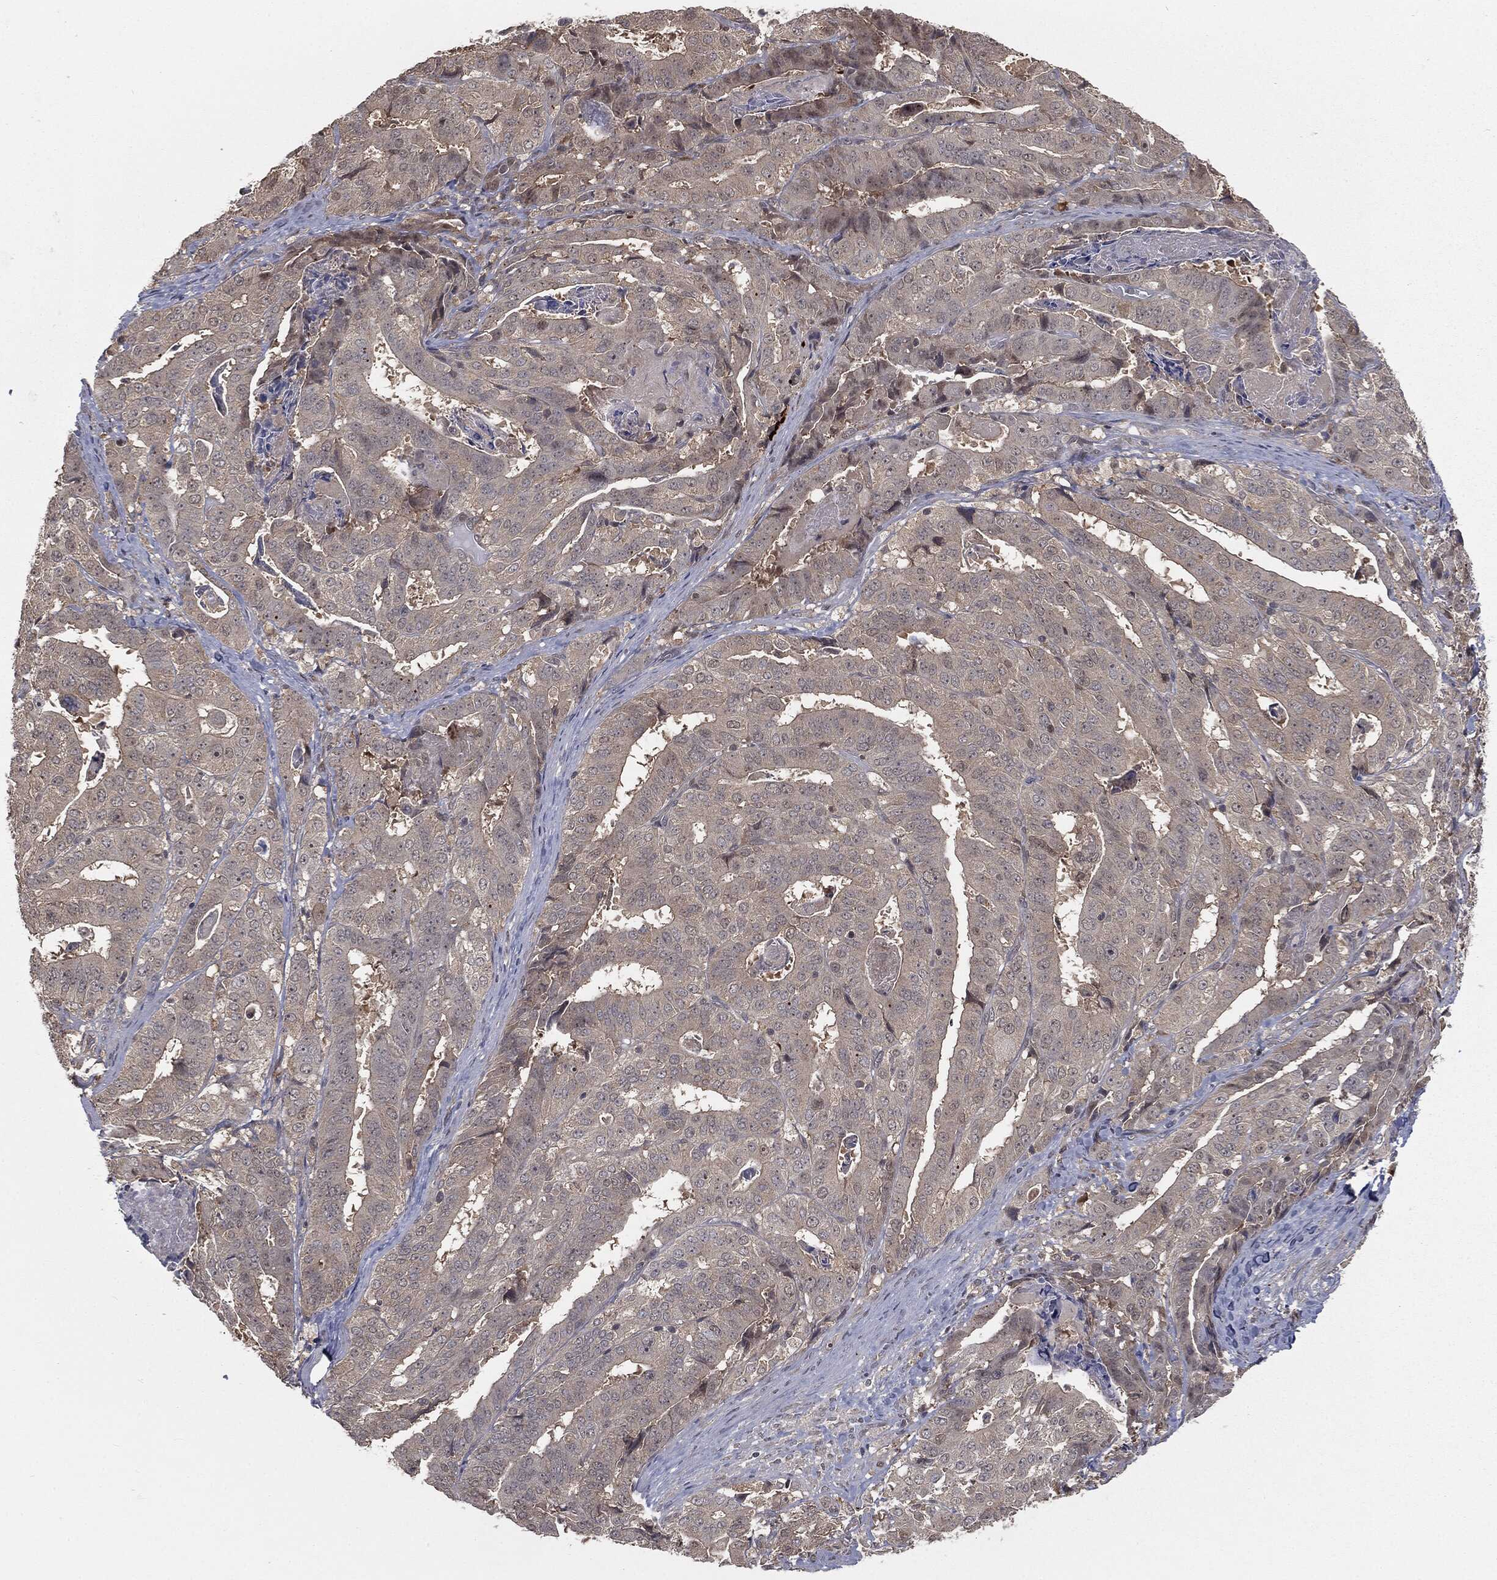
{"staining": {"intensity": "negative", "quantity": "none", "location": "none"}, "tissue": "stomach cancer", "cell_type": "Tumor cells", "image_type": "cancer", "snomed": [{"axis": "morphology", "description": "Adenocarcinoma, NOS"}, {"axis": "topography", "description": "Stomach"}], "caption": "This is an immunohistochemistry micrograph of stomach adenocarcinoma. There is no staining in tumor cells.", "gene": "FBXO7", "patient": {"sex": "male", "age": 48}}